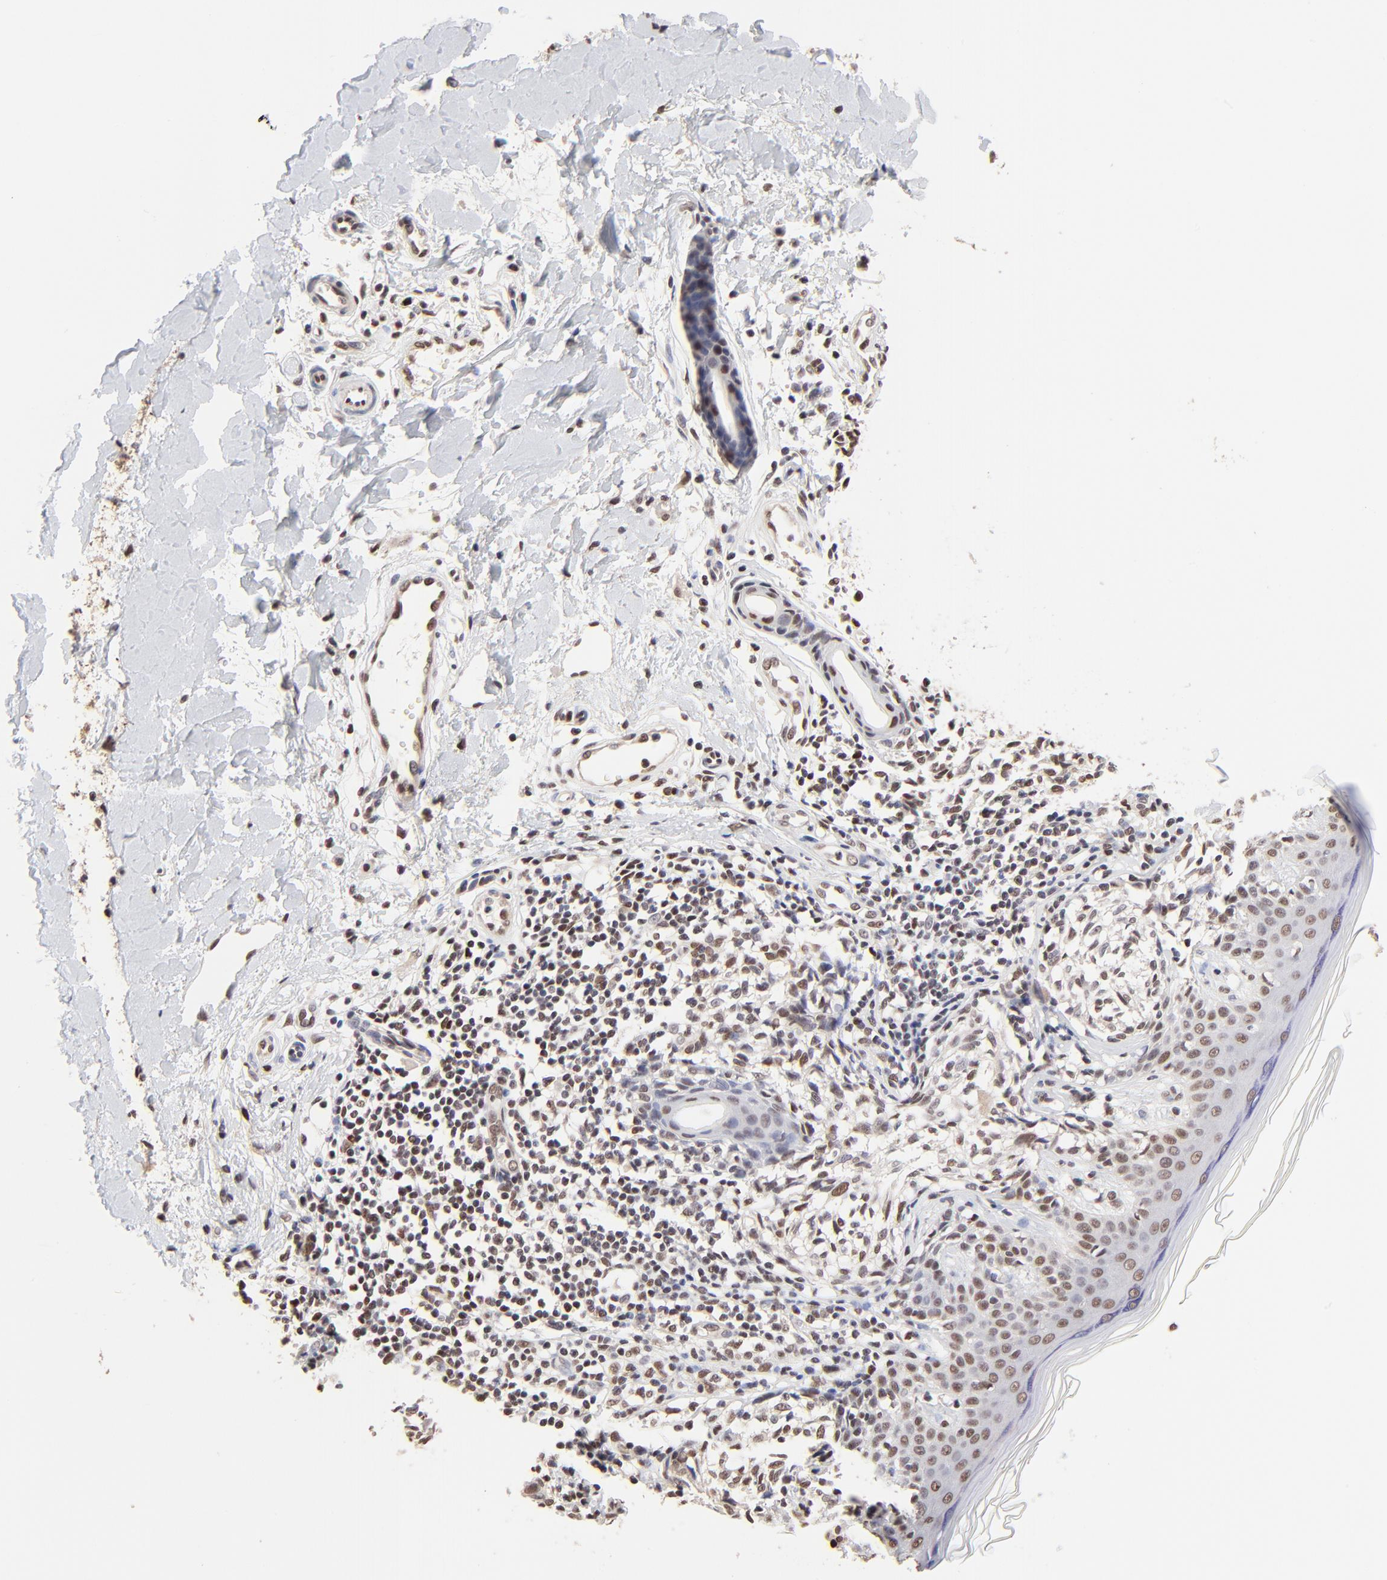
{"staining": {"intensity": "weak", "quantity": "25%-75%", "location": "nuclear"}, "tissue": "melanoma", "cell_type": "Tumor cells", "image_type": "cancer", "snomed": [{"axis": "morphology", "description": "Malignant melanoma, NOS"}, {"axis": "topography", "description": "Skin"}], "caption": "This image reveals IHC staining of human malignant melanoma, with low weak nuclear staining in approximately 25%-75% of tumor cells.", "gene": "DSN1", "patient": {"sex": "male", "age": 67}}